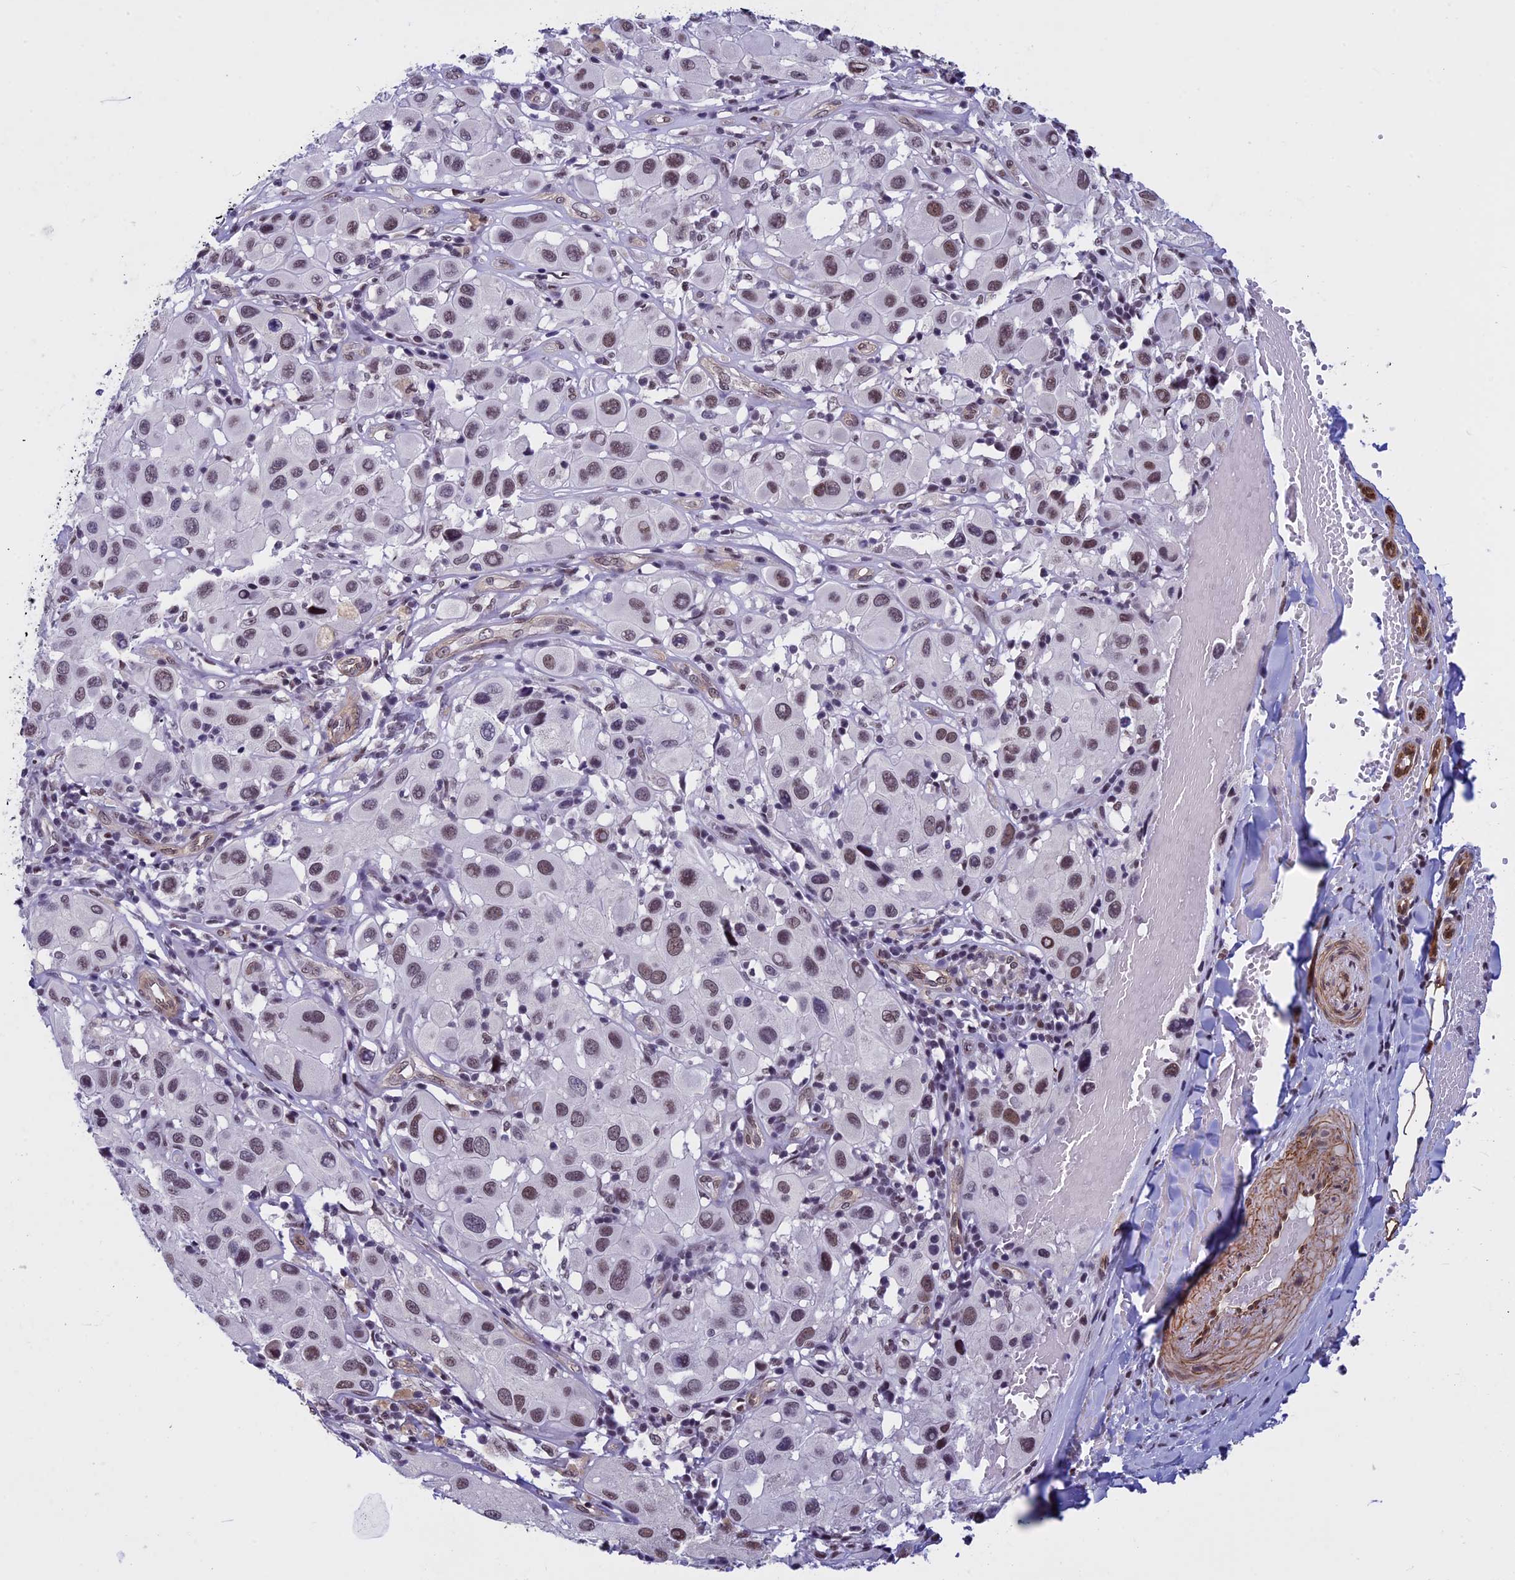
{"staining": {"intensity": "weak", "quantity": "25%-75%", "location": "nuclear"}, "tissue": "melanoma", "cell_type": "Tumor cells", "image_type": "cancer", "snomed": [{"axis": "morphology", "description": "Malignant melanoma, Metastatic site"}, {"axis": "topography", "description": "Skin"}], "caption": "A histopathology image of human melanoma stained for a protein demonstrates weak nuclear brown staining in tumor cells. (Stains: DAB (3,3'-diaminobenzidine) in brown, nuclei in blue, Microscopy: brightfield microscopy at high magnification).", "gene": "NIPBL", "patient": {"sex": "male", "age": 41}}